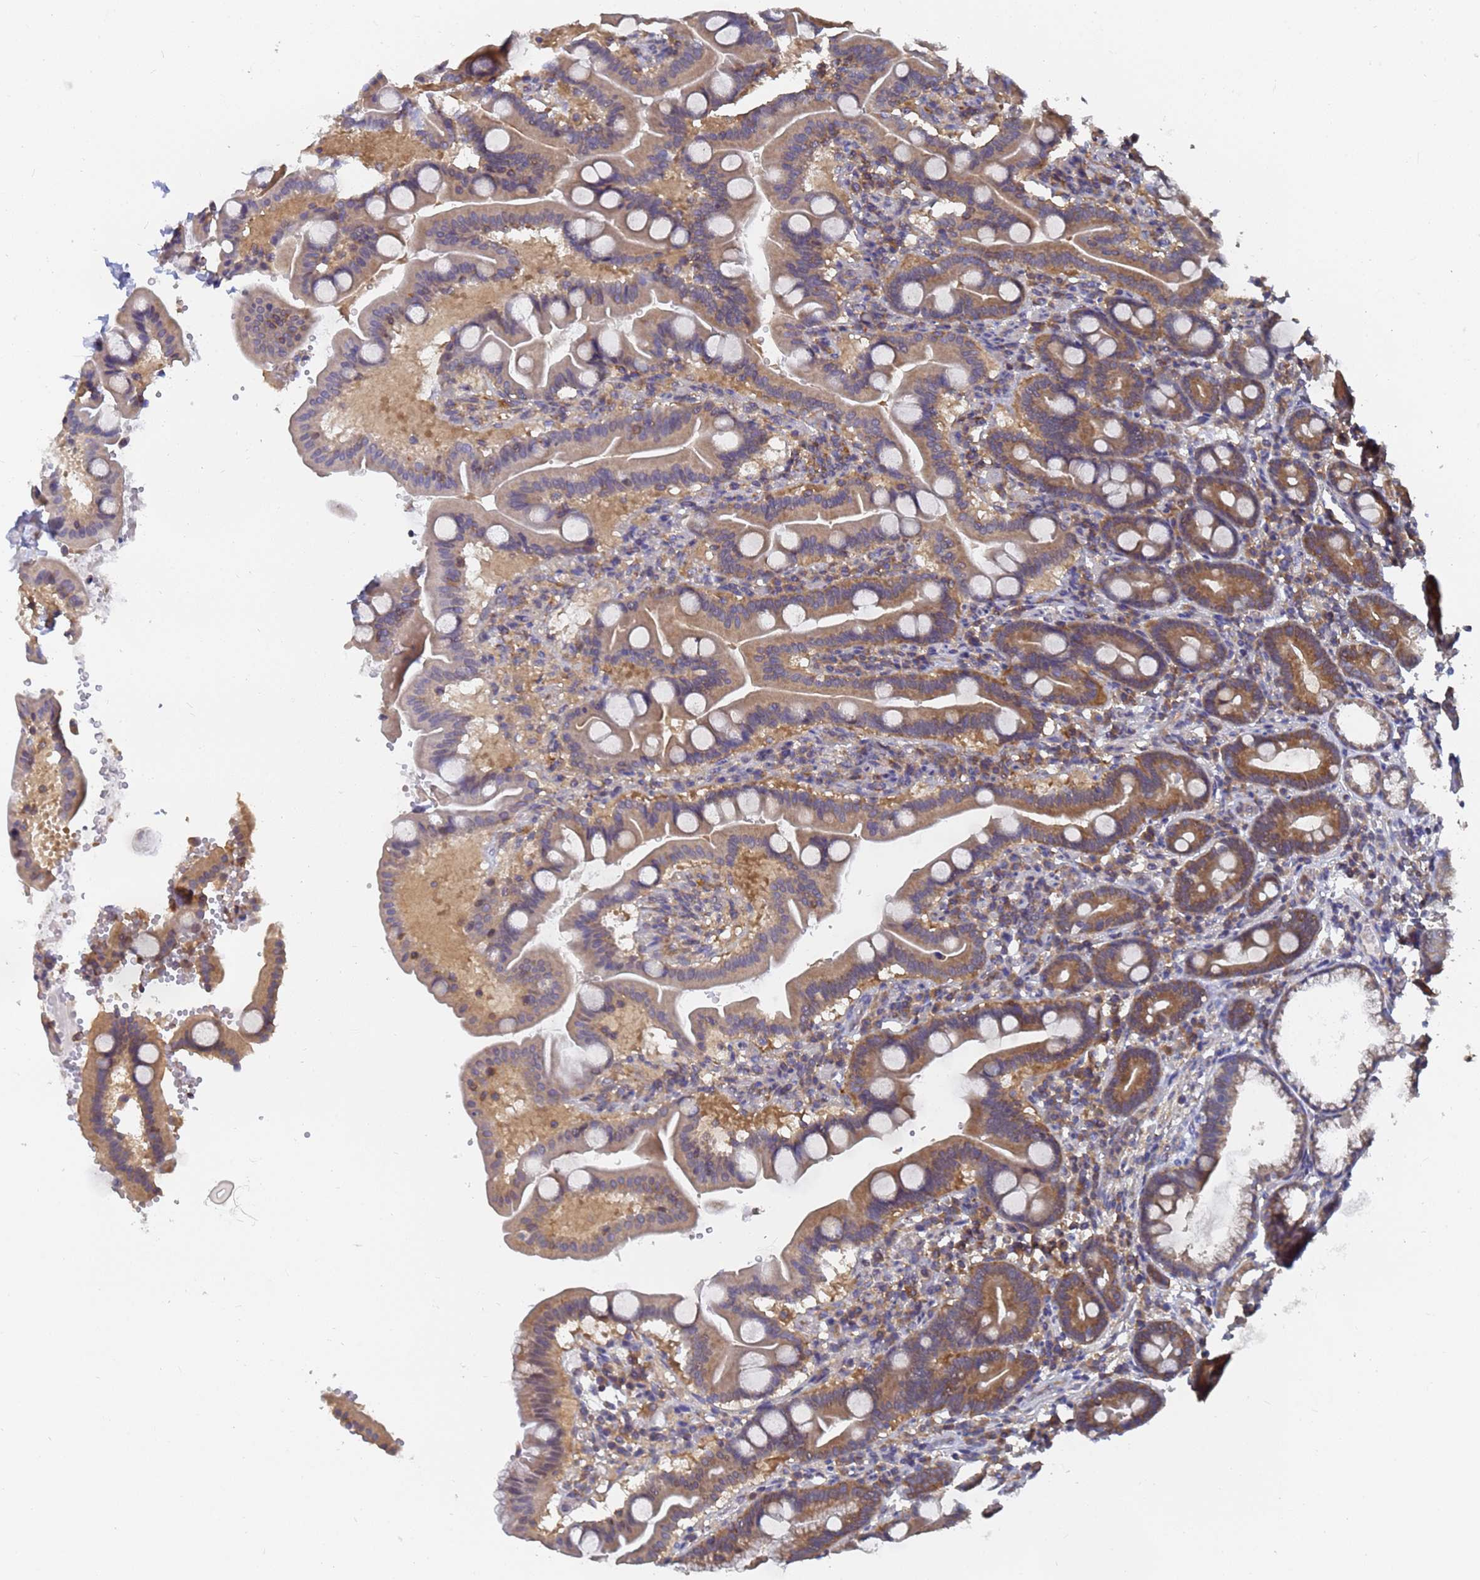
{"staining": {"intensity": "moderate", "quantity": "25%-75%", "location": "cytoplasmic/membranous"}, "tissue": "duodenum", "cell_type": "Glandular cells", "image_type": "normal", "snomed": [{"axis": "morphology", "description": "Normal tissue, NOS"}, {"axis": "topography", "description": "Duodenum"}], "caption": "Moderate cytoplasmic/membranous protein expression is present in approximately 25%-75% of glandular cells in duodenum.", "gene": "ALS2CL", "patient": {"sex": "male", "age": 54}}